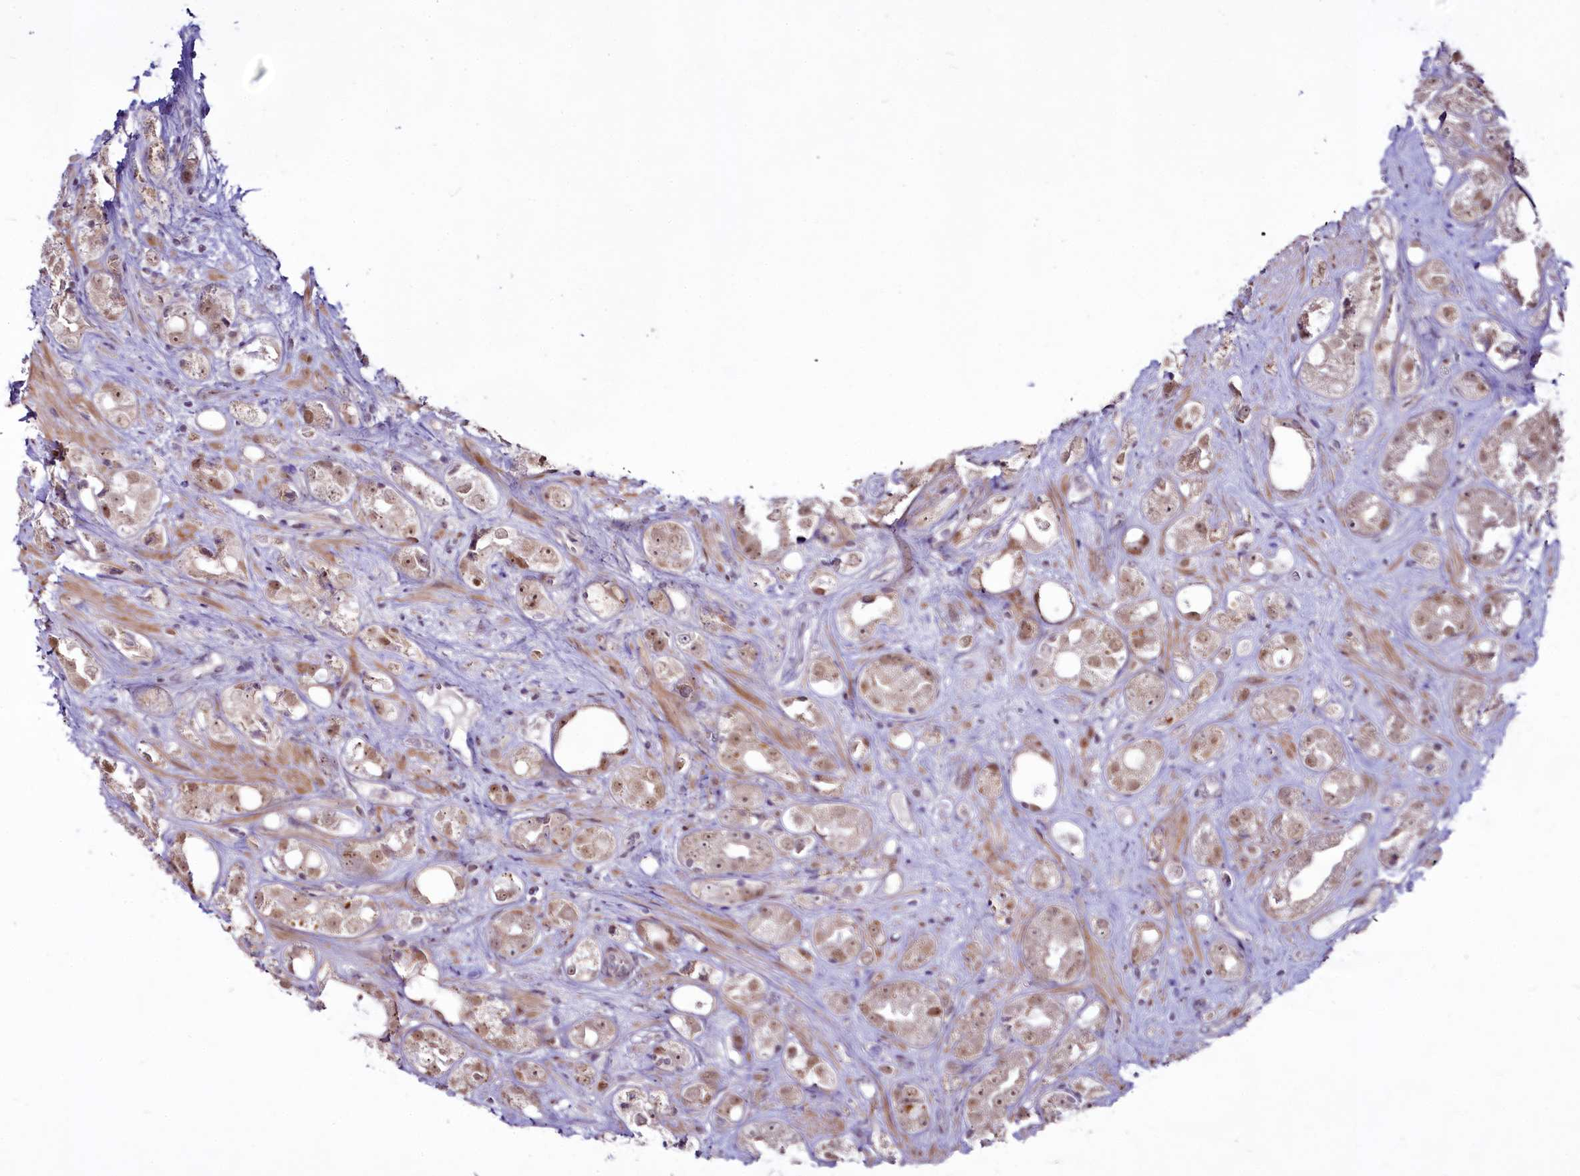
{"staining": {"intensity": "weak", "quantity": ">75%", "location": "cytoplasmic/membranous,nuclear"}, "tissue": "prostate cancer", "cell_type": "Tumor cells", "image_type": "cancer", "snomed": [{"axis": "morphology", "description": "Adenocarcinoma, NOS"}, {"axis": "topography", "description": "Prostate"}], "caption": "A high-resolution photomicrograph shows immunohistochemistry (IHC) staining of prostate cancer (adenocarcinoma), which exhibits weak cytoplasmic/membranous and nuclear expression in about >75% of tumor cells. The staining was performed using DAB to visualize the protein expression in brown, while the nuclei were stained in blue with hematoxylin (Magnification: 20x).", "gene": "RSBN1", "patient": {"sex": "male", "age": 79}}